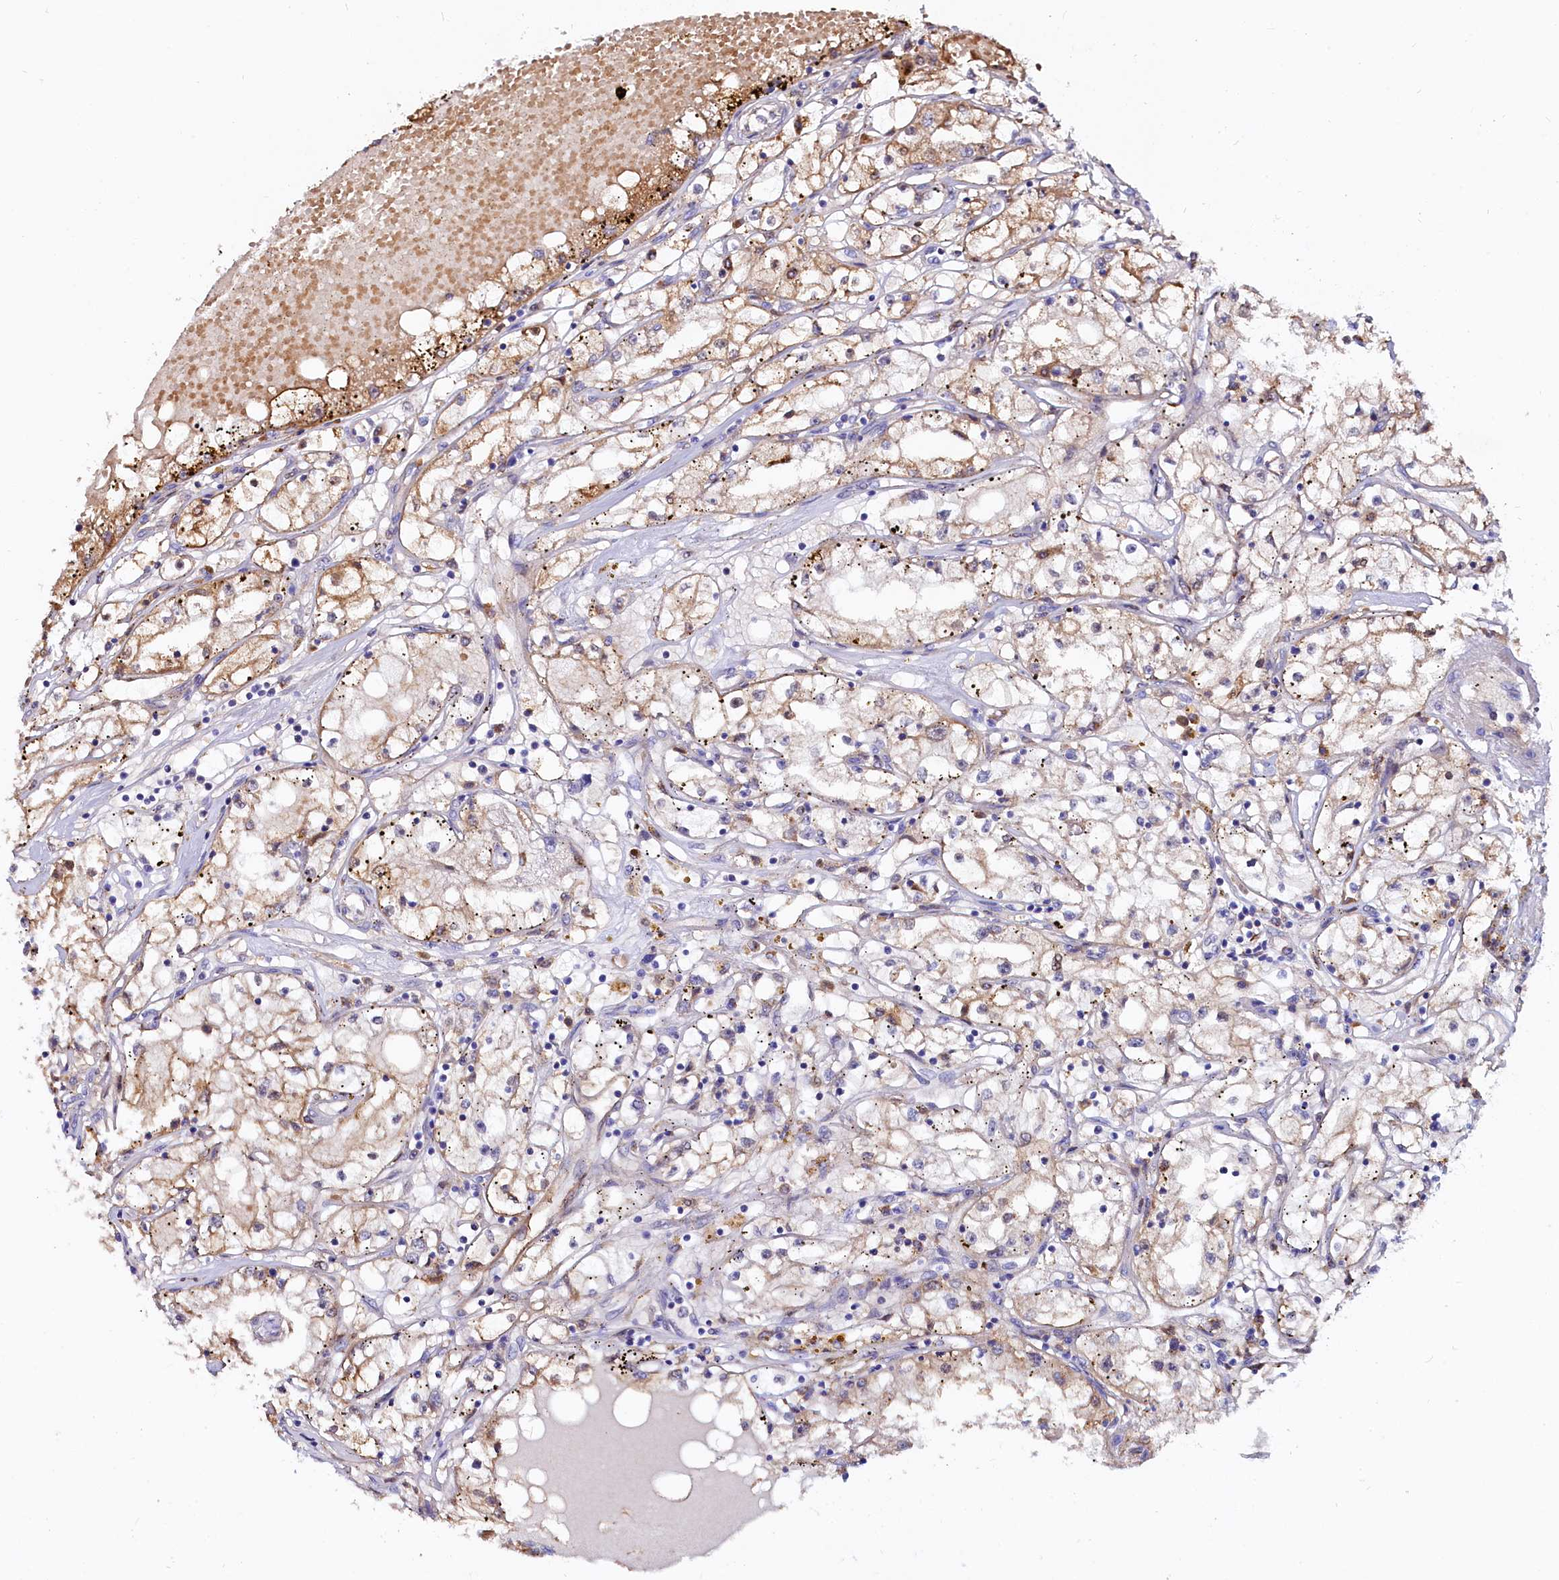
{"staining": {"intensity": "weak", "quantity": "25%-75%", "location": "cytoplasmic/membranous"}, "tissue": "renal cancer", "cell_type": "Tumor cells", "image_type": "cancer", "snomed": [{"axis": "morphology", "description": "Adenocarcinoma, NOS"}, {"axis": "topography", "description": "Kidney"}], "caption": "Protein staining reveals weak cytoplasmic/membranous expression in approximately 25%-75% of tumor cells in renal cancer (adenocarcinoma).", "gene": "ASTE1", "patient": {"sex": "male", "age": 56}}